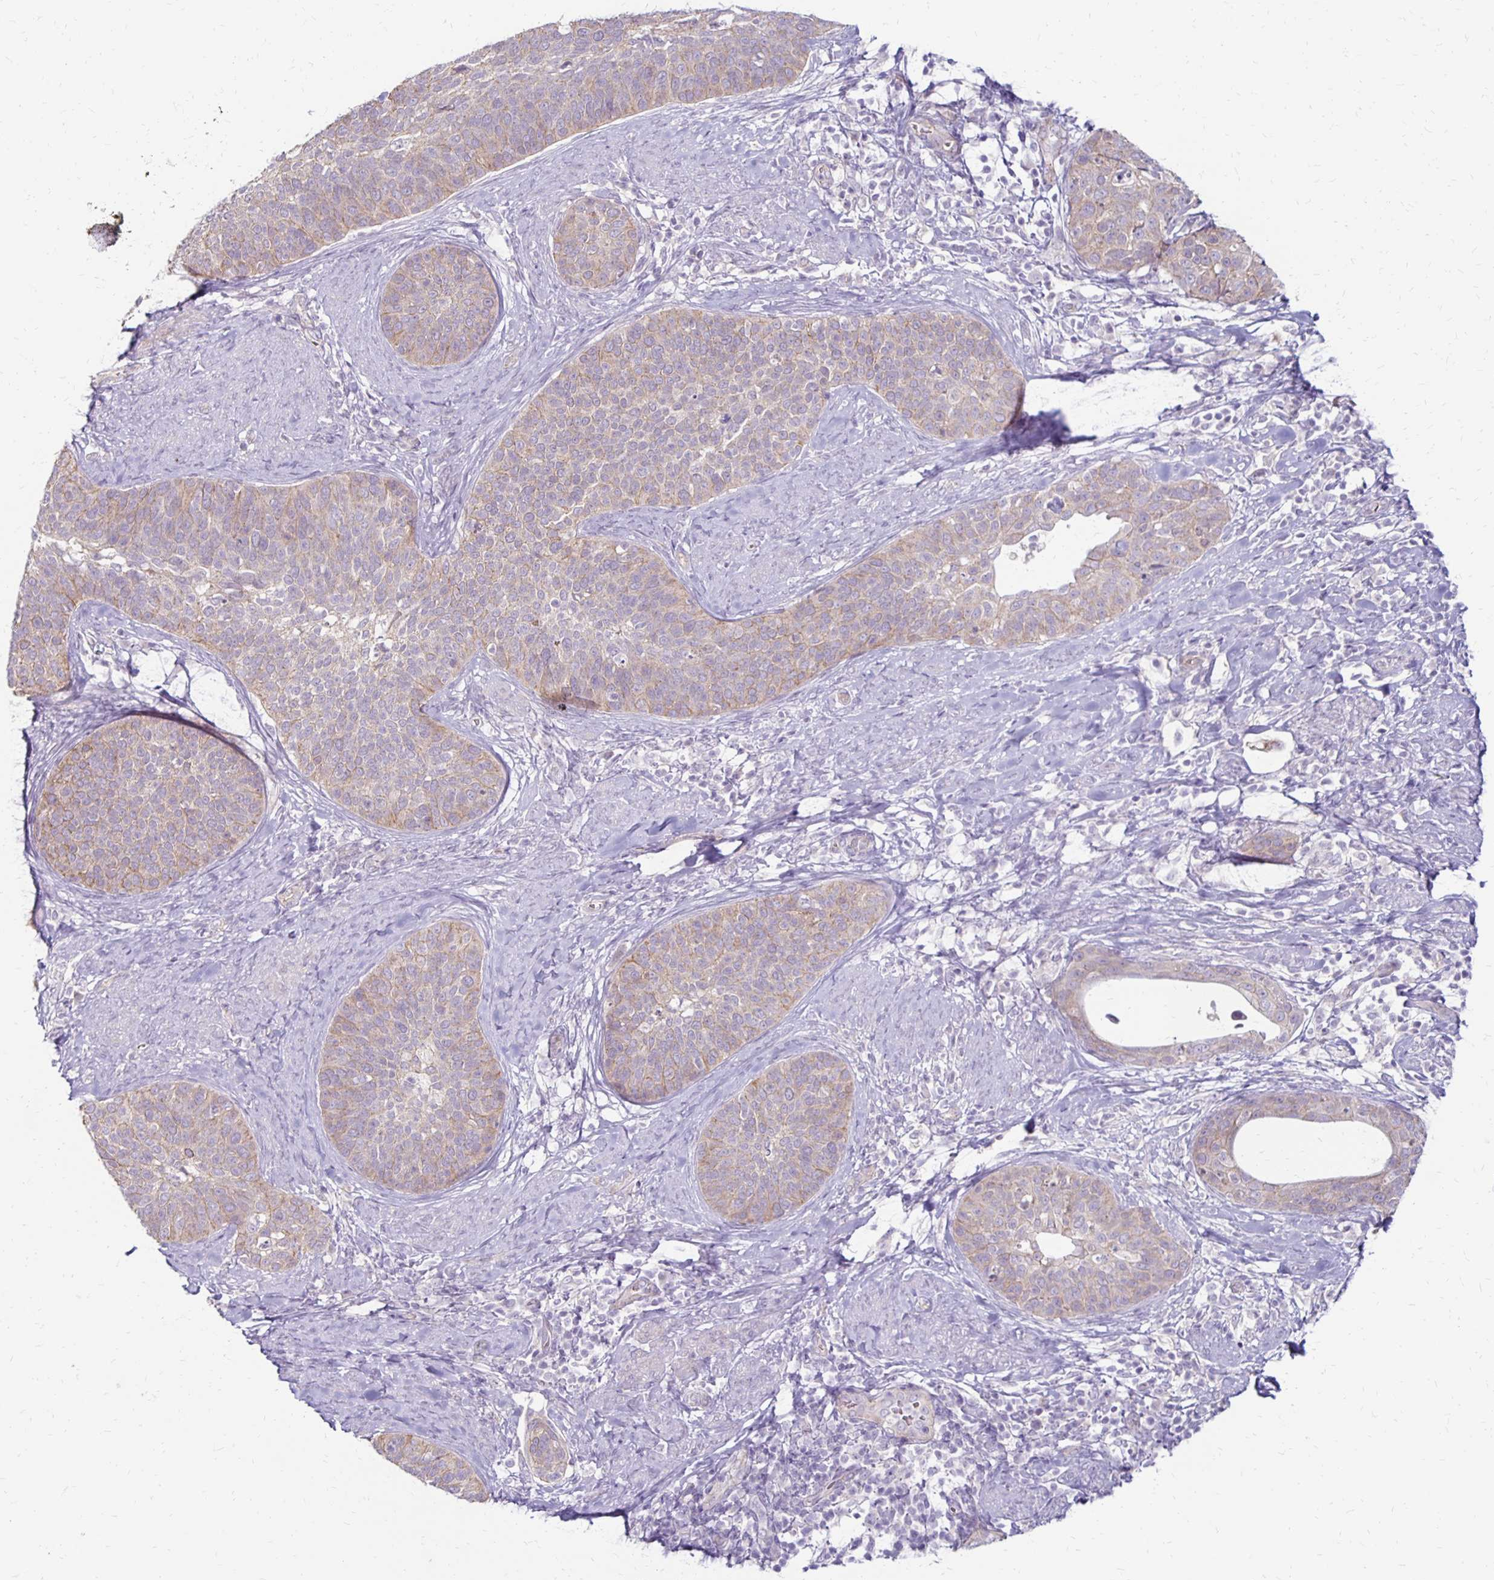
{"staining": {"intensity": "weak", "quantity": "<25%", "location": "cytoplasmic/membranous"}, "tissue": "cervical cancer", "cell_type": "Tumor cells", "image_type": "cancer", "snomed": [{"axis": "morphology", "description": "Squamous cell carcinoma, NOS"}, {"axis": "topography", "description": "Cervix"}], "caption": "Immunohistochemistry (IHC) of human cervical squamous cell carcinoma shows no staining in tumor cells. The staining was performed using DAB (3,3'-diaminobenzidine) to visualize the protein expression in brown, while the nuclei were stained in blue with hematoxylin (Magnification: 20x).", "gene": "KATNBL1", "patient": {"sex": "female", "age": 69}}